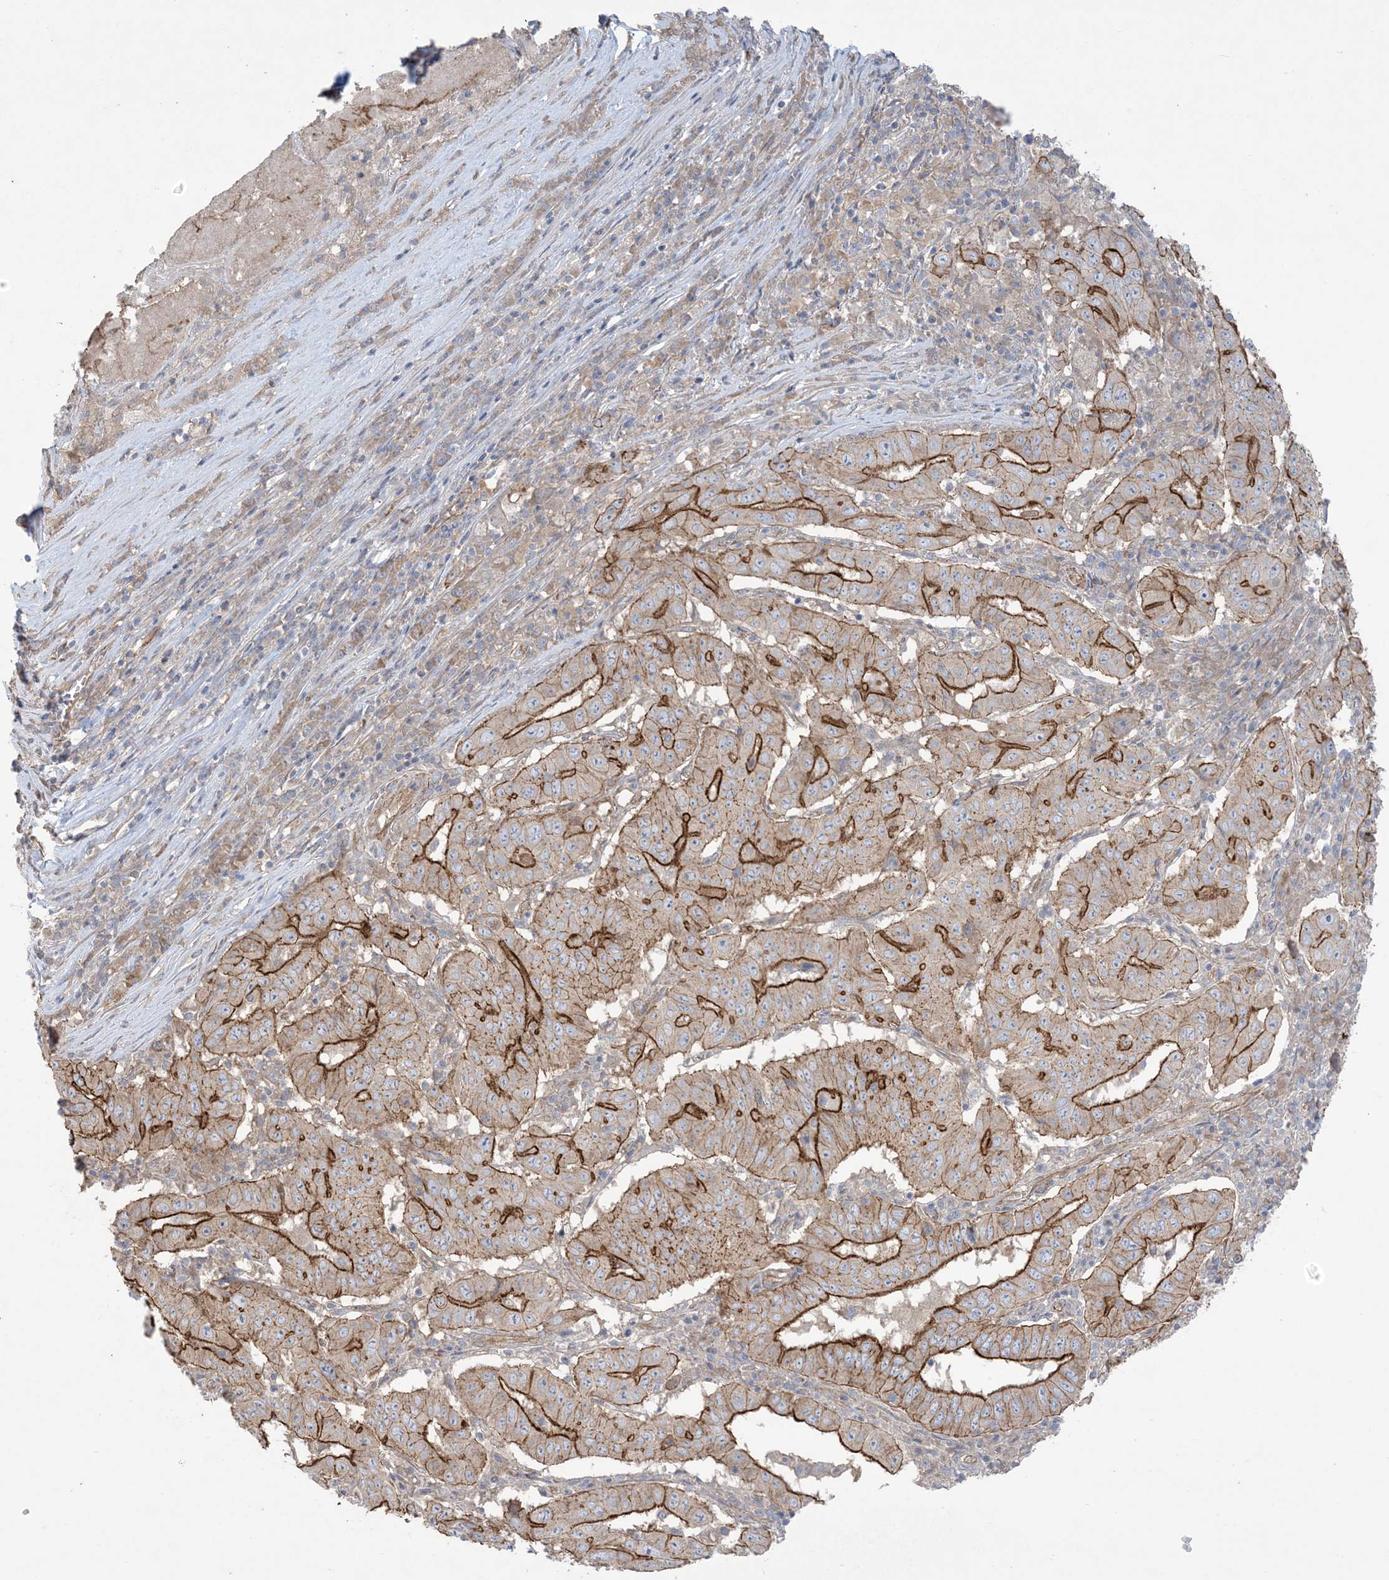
{"staining": {"intensity": "strong", "quantity": "25%-75%", "location": "cytoplasmic/membranous"}, "tissue": "pancreatic cancer", "cell_type": "Tumor cells", "image_type": "cancer", "snomed": [{"axis": "morphology", "description": "Adenocarcinoma, NOS"}, {"axis": "topography", "description": "Pancreas"}], "caption": "The micrograph exhibits staining of pancreatic cancer, revealing strong cytoplasmic/membranous protein positivity (brown color) within tumor cells.", "gene": "CCNY", "patient": {"sex": "male", "age": 63}}